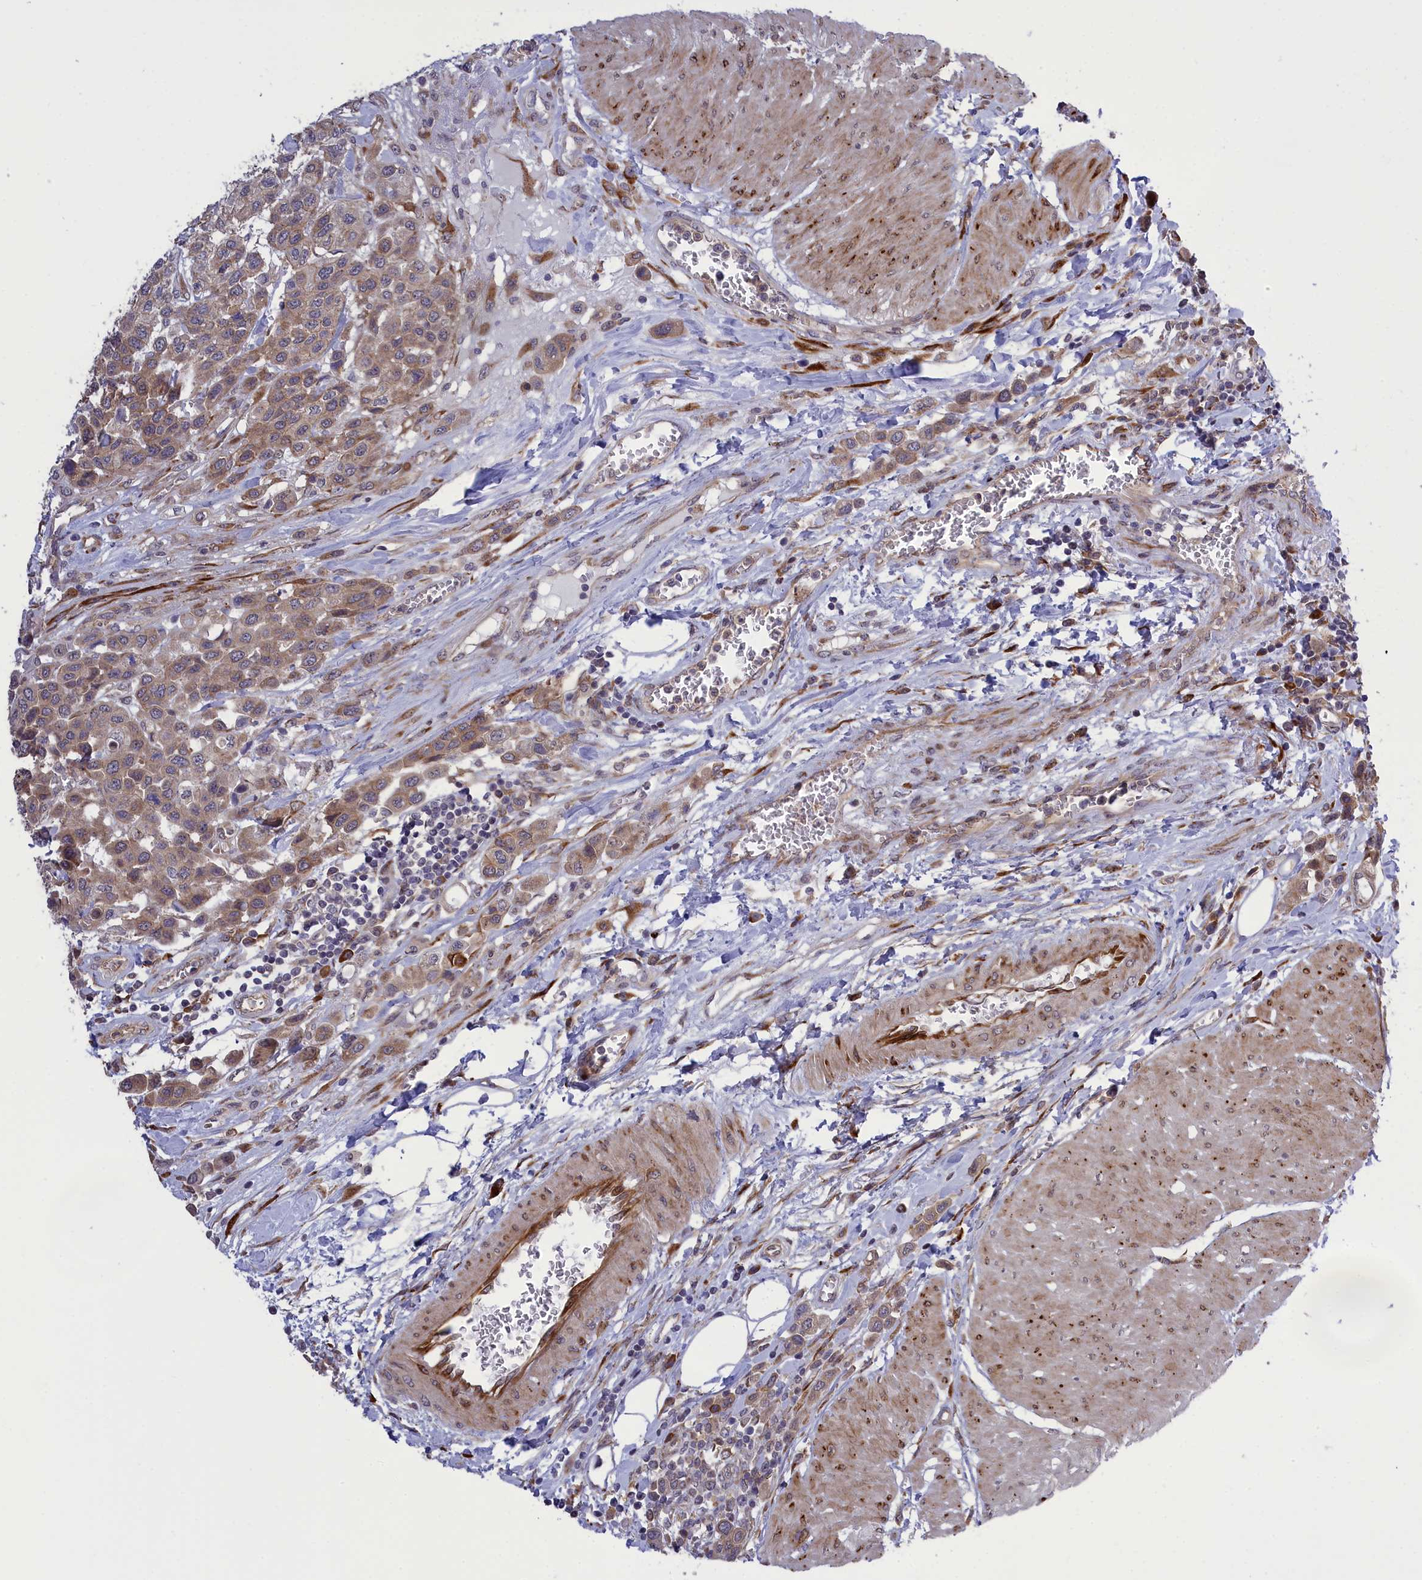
{"staining": {"intensity": "moderate", "quantity": "25%-75%", "location": "cytoplasmic/membranous"}, "tissue": "urothelial cancer", "cell_type": "Tumor cells", "image_type": "cancer", "snomed": [{"axis": "morphology", "description": "Urothelial carcinoma, High grade"}, {"axis": "topography", "description": "Urinary bladder"}], "caption": "This is an image of IHC staining of urothelial carcinoma (high-grade), which shows moderate expression in the cytoplasmic/membranous of tumor cells.", "gene": "DDX60L", "patient": {"sex": "male", "age": 50}}